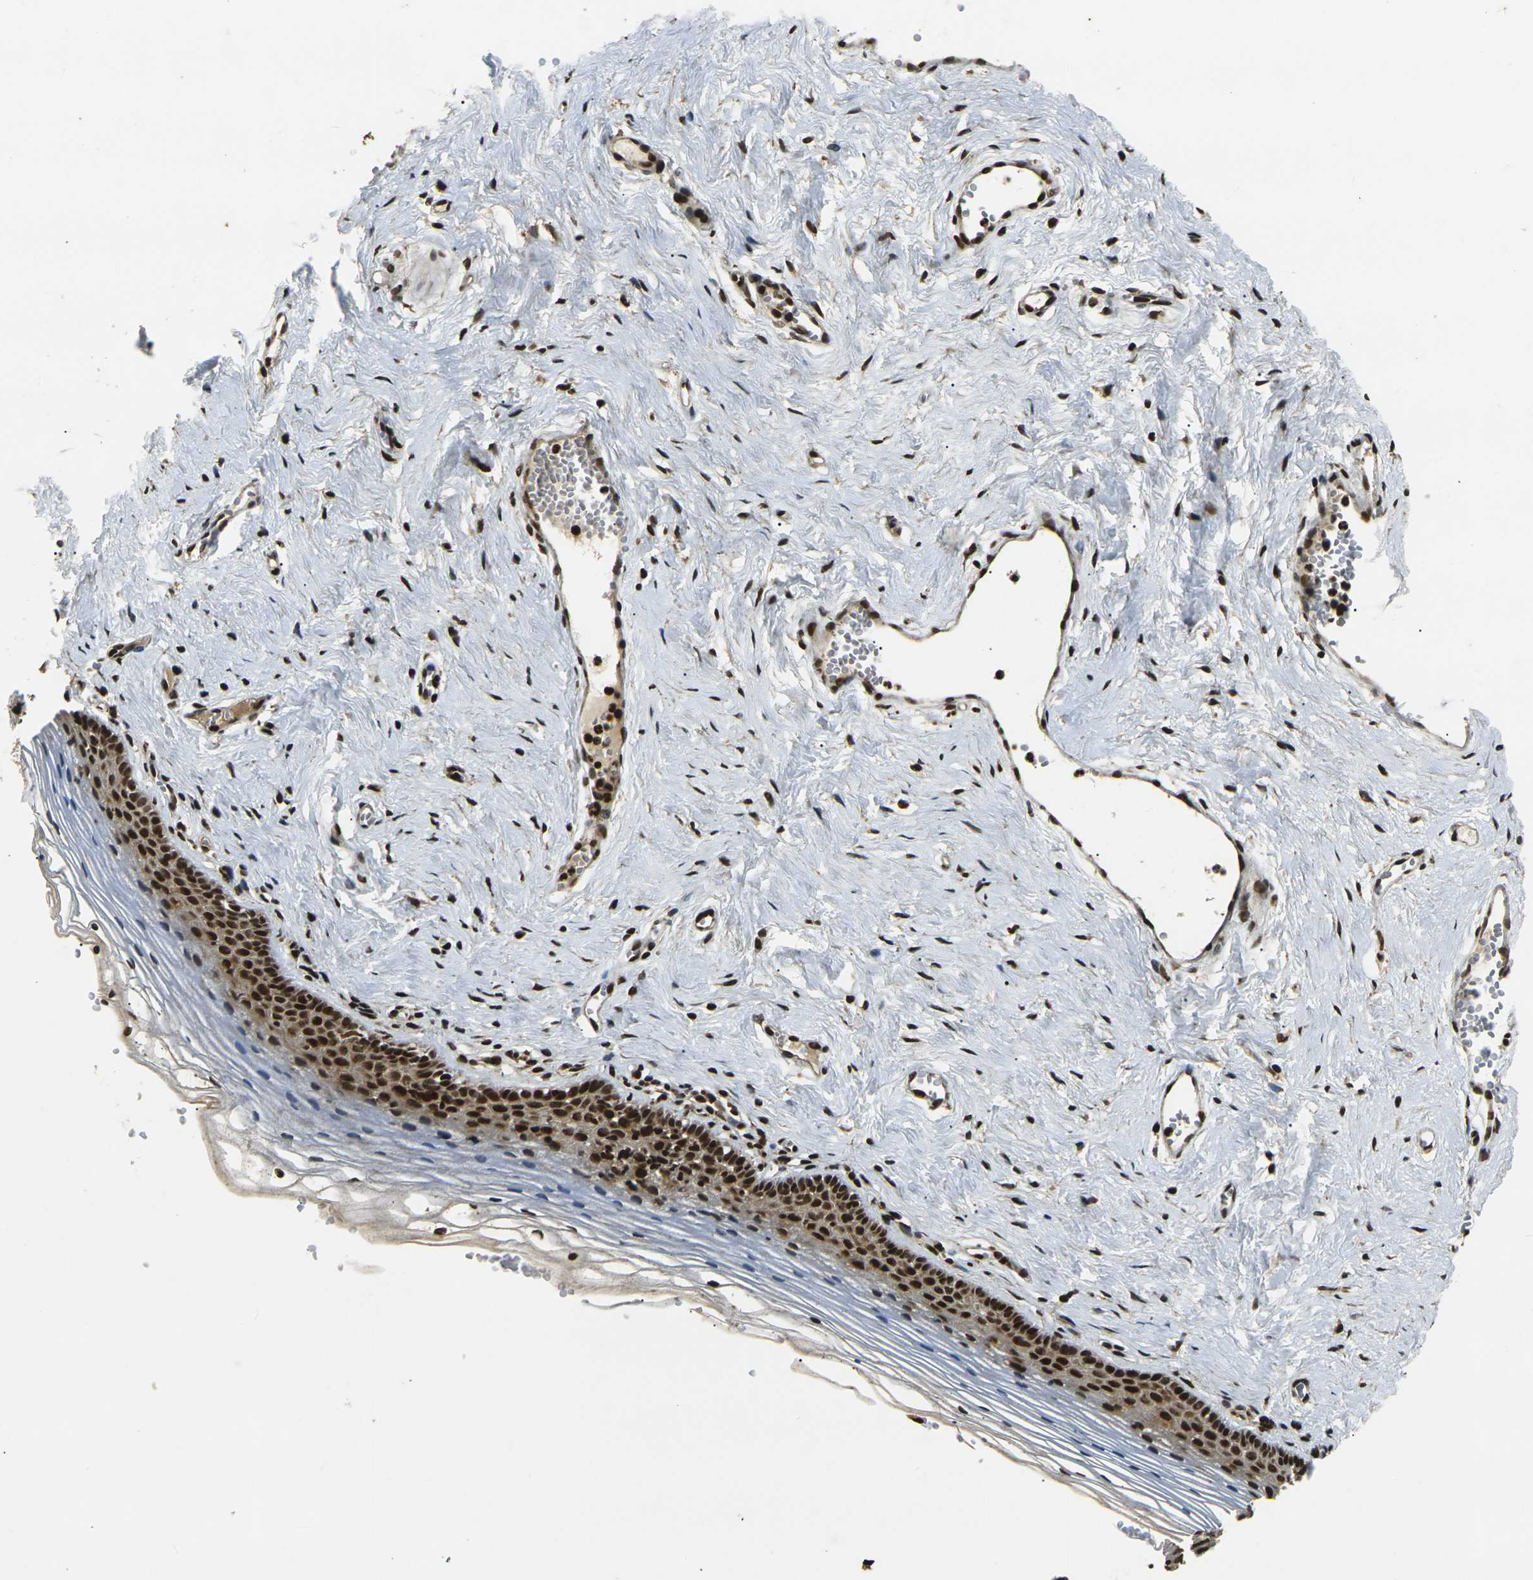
{"staining": {"intensity": "strong", "quantity": ">75%", "location": "cytoplasmic/membranous,nuclear"}, "tissue": "vagina", "cell_type": "Squamous epithelial cells", "image_type": "normal", "snomed": [{"axis": "morphology", "description": "Normal tissue, NOS"}, {"axis": "topography", "description": "Vagina"}], "caption": "Immunohistochemistry staining of benign vagina, which reveals high levels of strong cytoplasmic/membranous,nuclear expression in about >75% of squamous epithelial cells indicating strong cytoplasmic/membranous,nuclear protein positivity. The staining was performed using DAB (3,3'-diaminobenzidine) (brown) for protein detection and nuclei were counterstained in hematoxylin (blue).", "gene": "ACTL6A", "patient": {"sex": "female", "age": 32}}